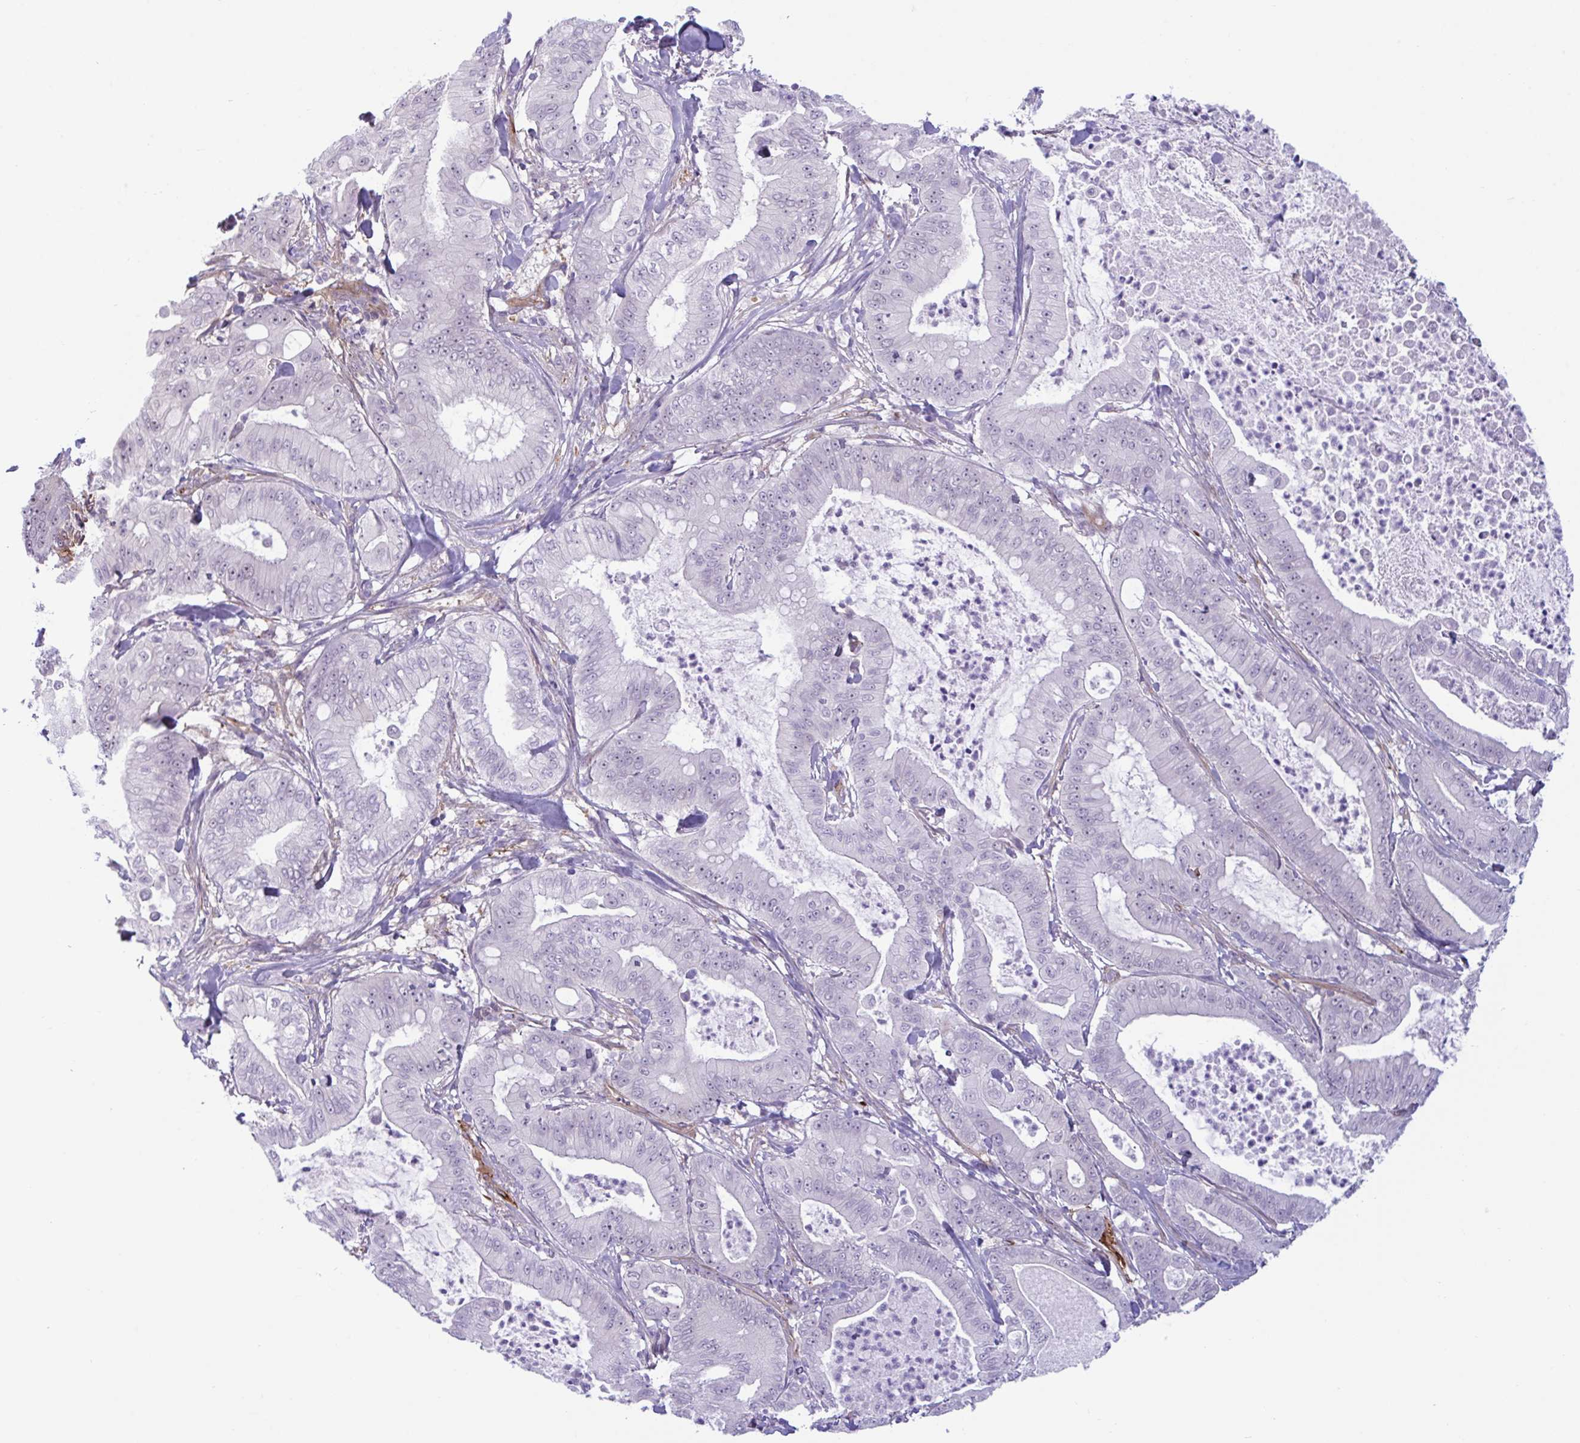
{"staining": {"intensity": "negative", "quantity": "none", "location": "none"}, "tissue": "pancreatic cancer", "cell_type": "Tumor cells", "image_type": "cancer", "snomed": [{"axis": "morphology", "description": "Adenocarcinoma, NOS"}, {"axis": "topography", "description": "Pancreas"}], "caption": "High magnification brightfield microscopy of pancreatic adenocarcinoma stained with DAB (3,3'-diaminobenzidine) (brown) and counterstained with hematoxylin (blue): tumor cells show no significant staining.", "gene": "PRRT4", "patient": {"sex": "male", "age": 71}}